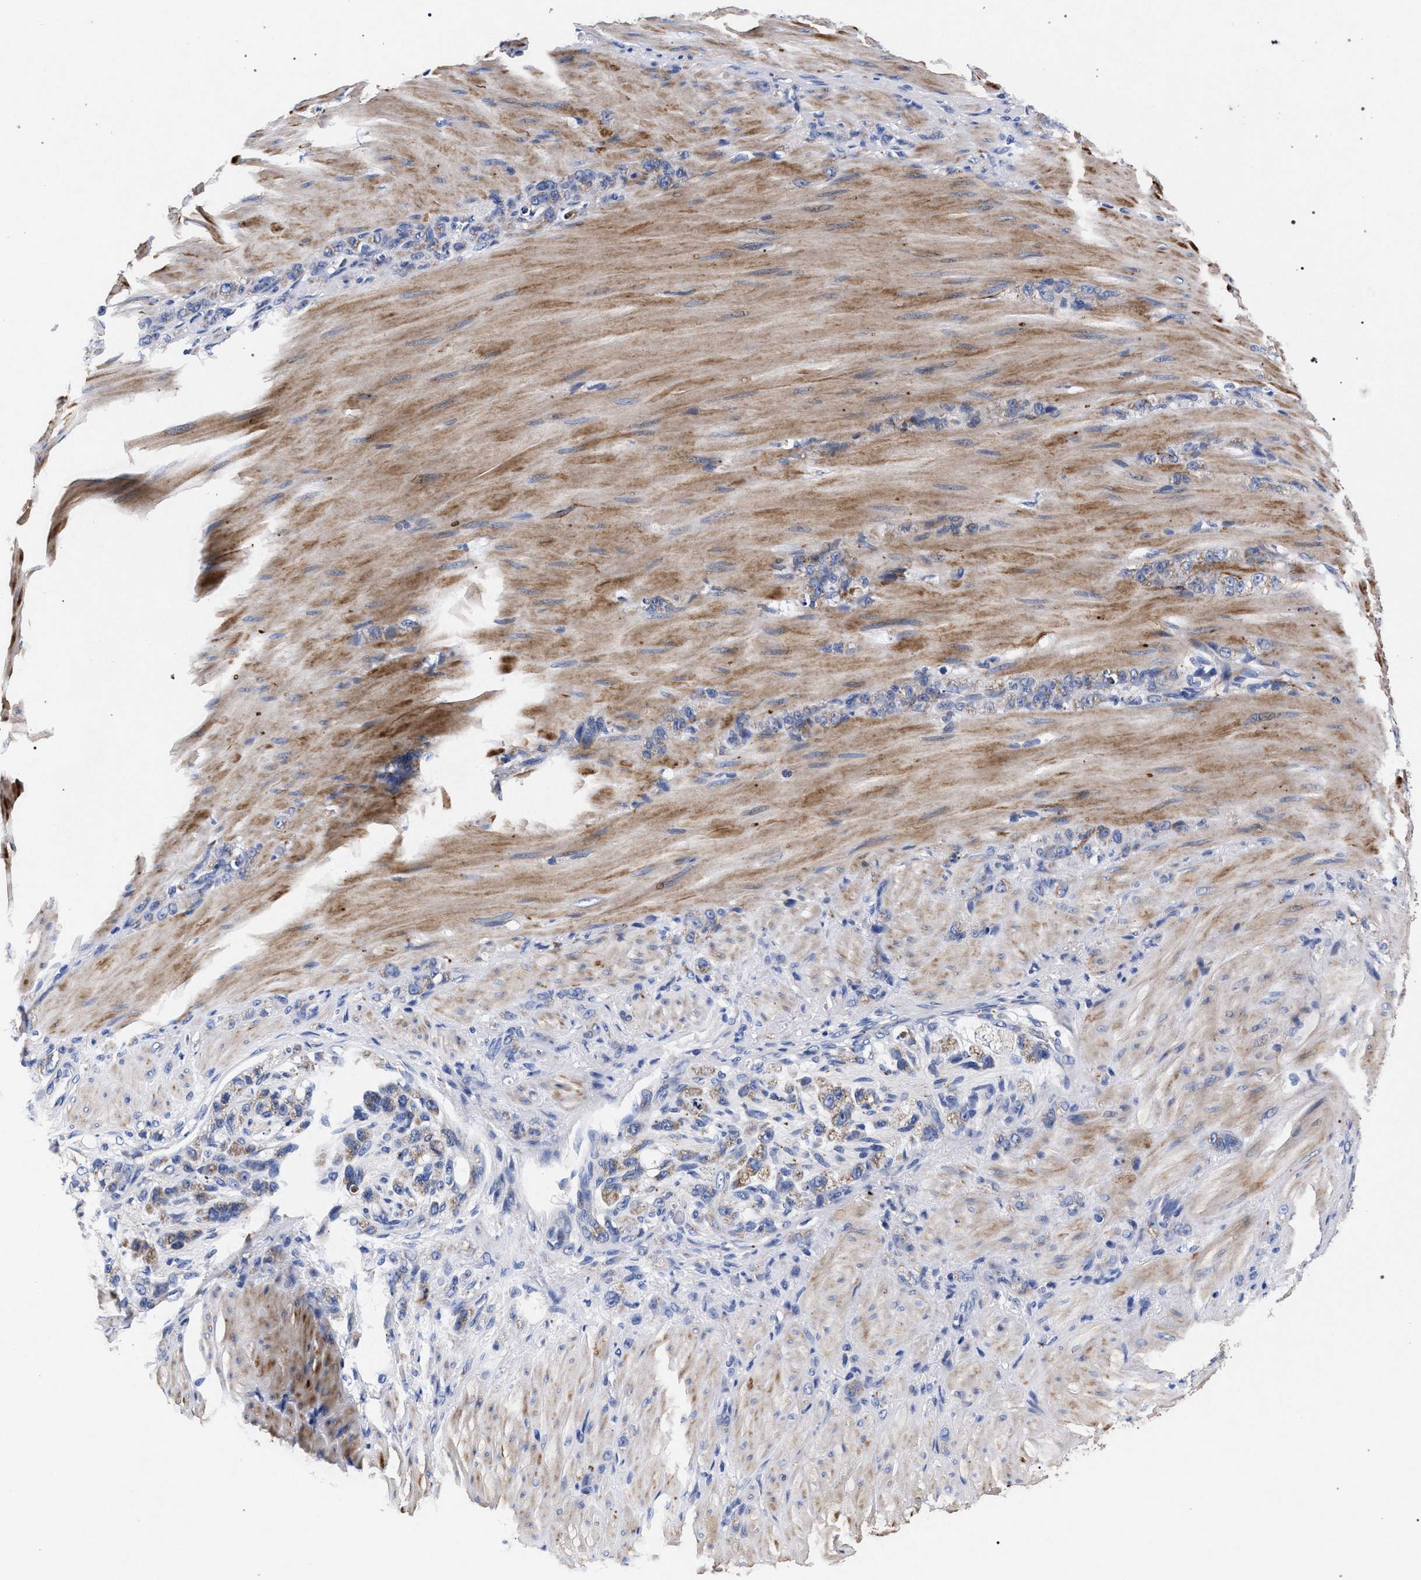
{"staining": {"intensity": "weak", "quantity": "25%-75%", "location": "cytoplasmic/membranous"}, "tissue": "stomach cancer", "cell_type": "Tumor cells", "image_type": "cancer", "snomed": [{"axis": "morphology", "description": "Normal tissue, NOS"}, {"axis": "morphology", "description": "Adenocarcinoma, NOS"}, {"axis": "topography", "description": "Stomach"}], "caption": "The immunohistochemical stain labels weak cytoplasmic/membranous staining in tumor cells of stomach cancer (adenocarcinoma) tissue.", "gene": "HSD17B14", "patient": {"sex": "male", "age": 82}}